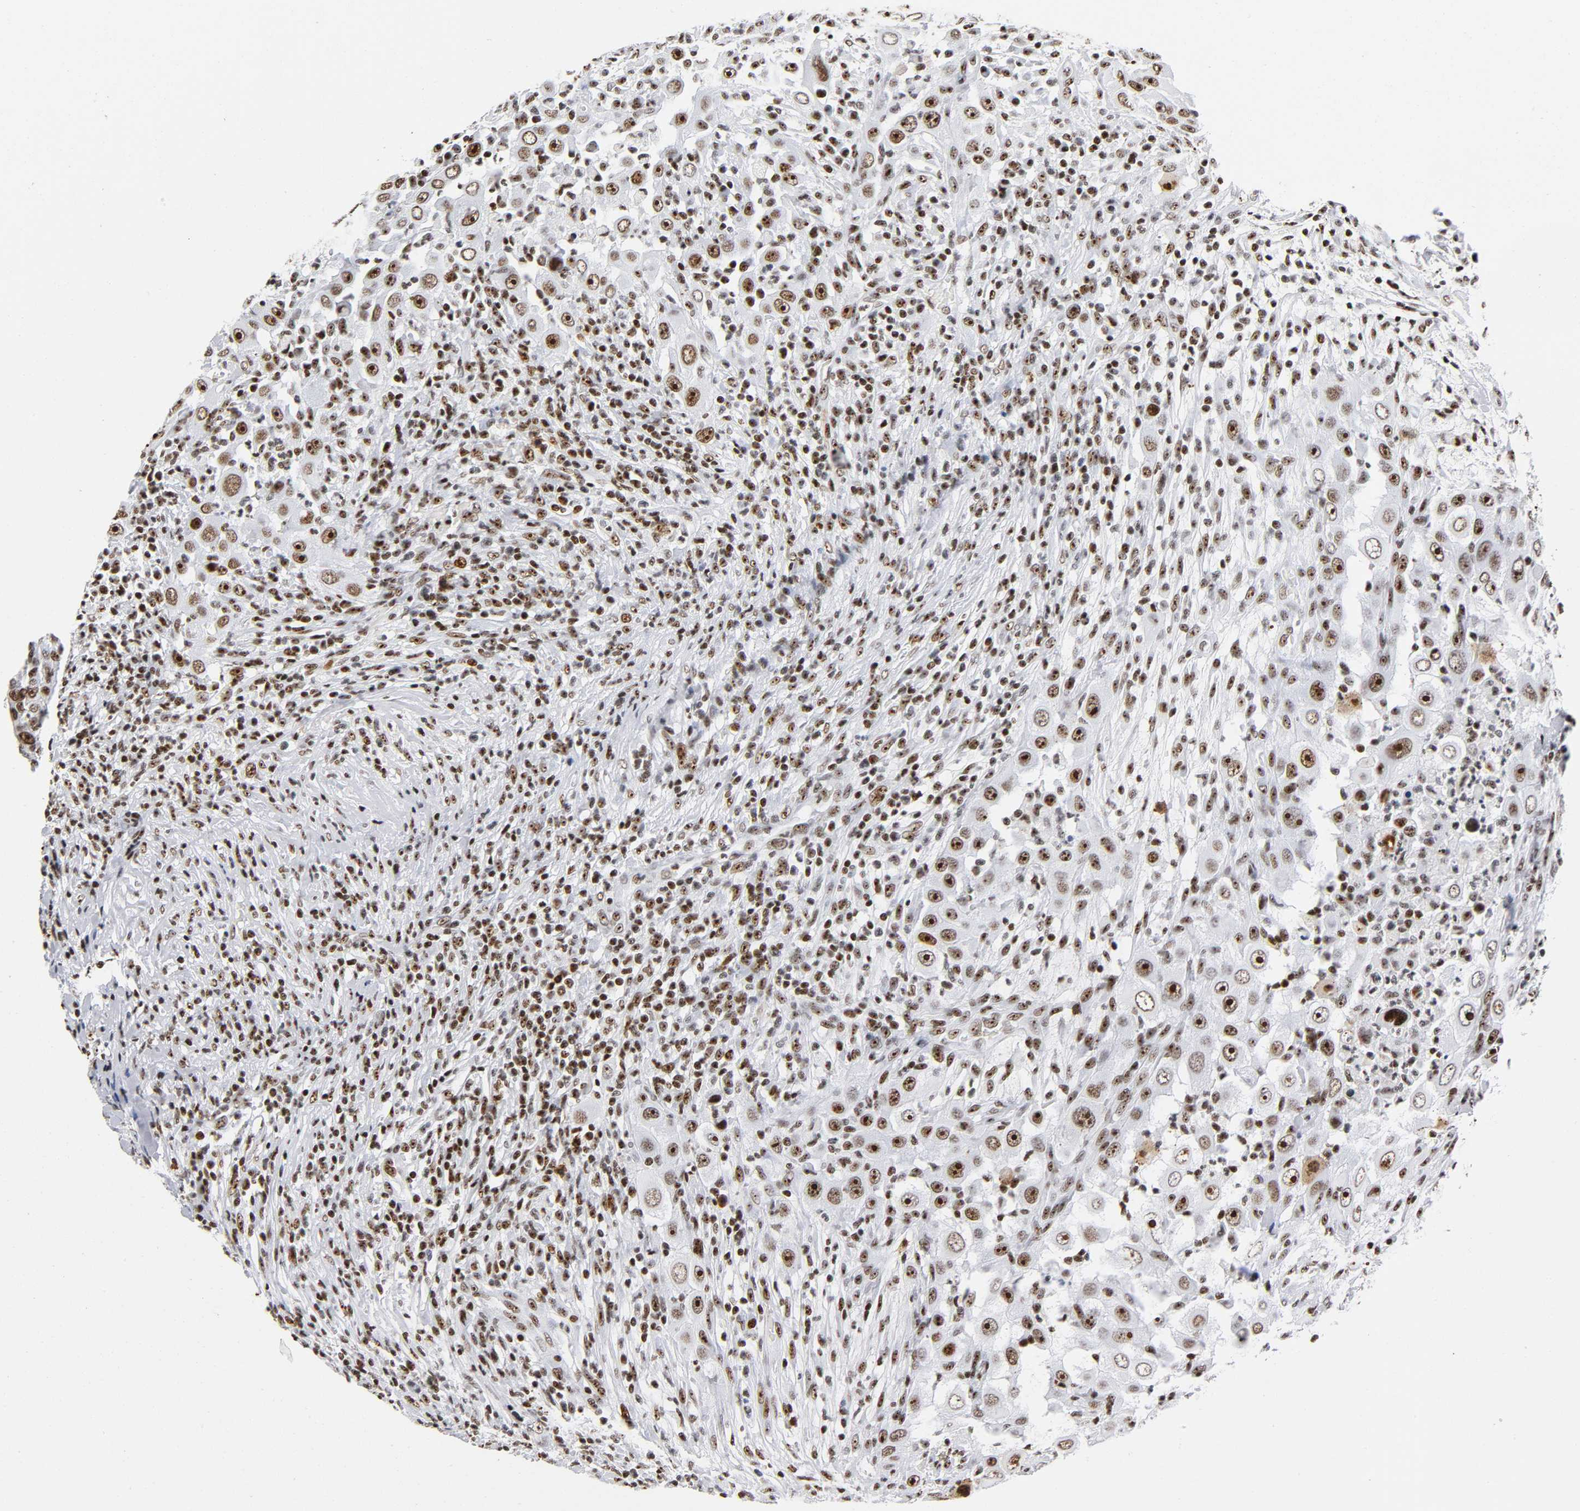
{"staining": {"intensity": "strong", "quantity": ">75%", "location": "nuclear"}, "tissue": "head and neck cancer", "cell_type": "Tumor cells", "image_type": "cancer", "snomed": [{"axis": "morphology", "description": "Carcinoma, NOS"}, {"axis": "topography", "description": "Head-Neck"}], "caption": "Carcinoma (head and neck) stained with a protein marker displays strong staining in tumor cells.", "gene": "UBTF", "patient": {"sex": "male", "age": 87}}